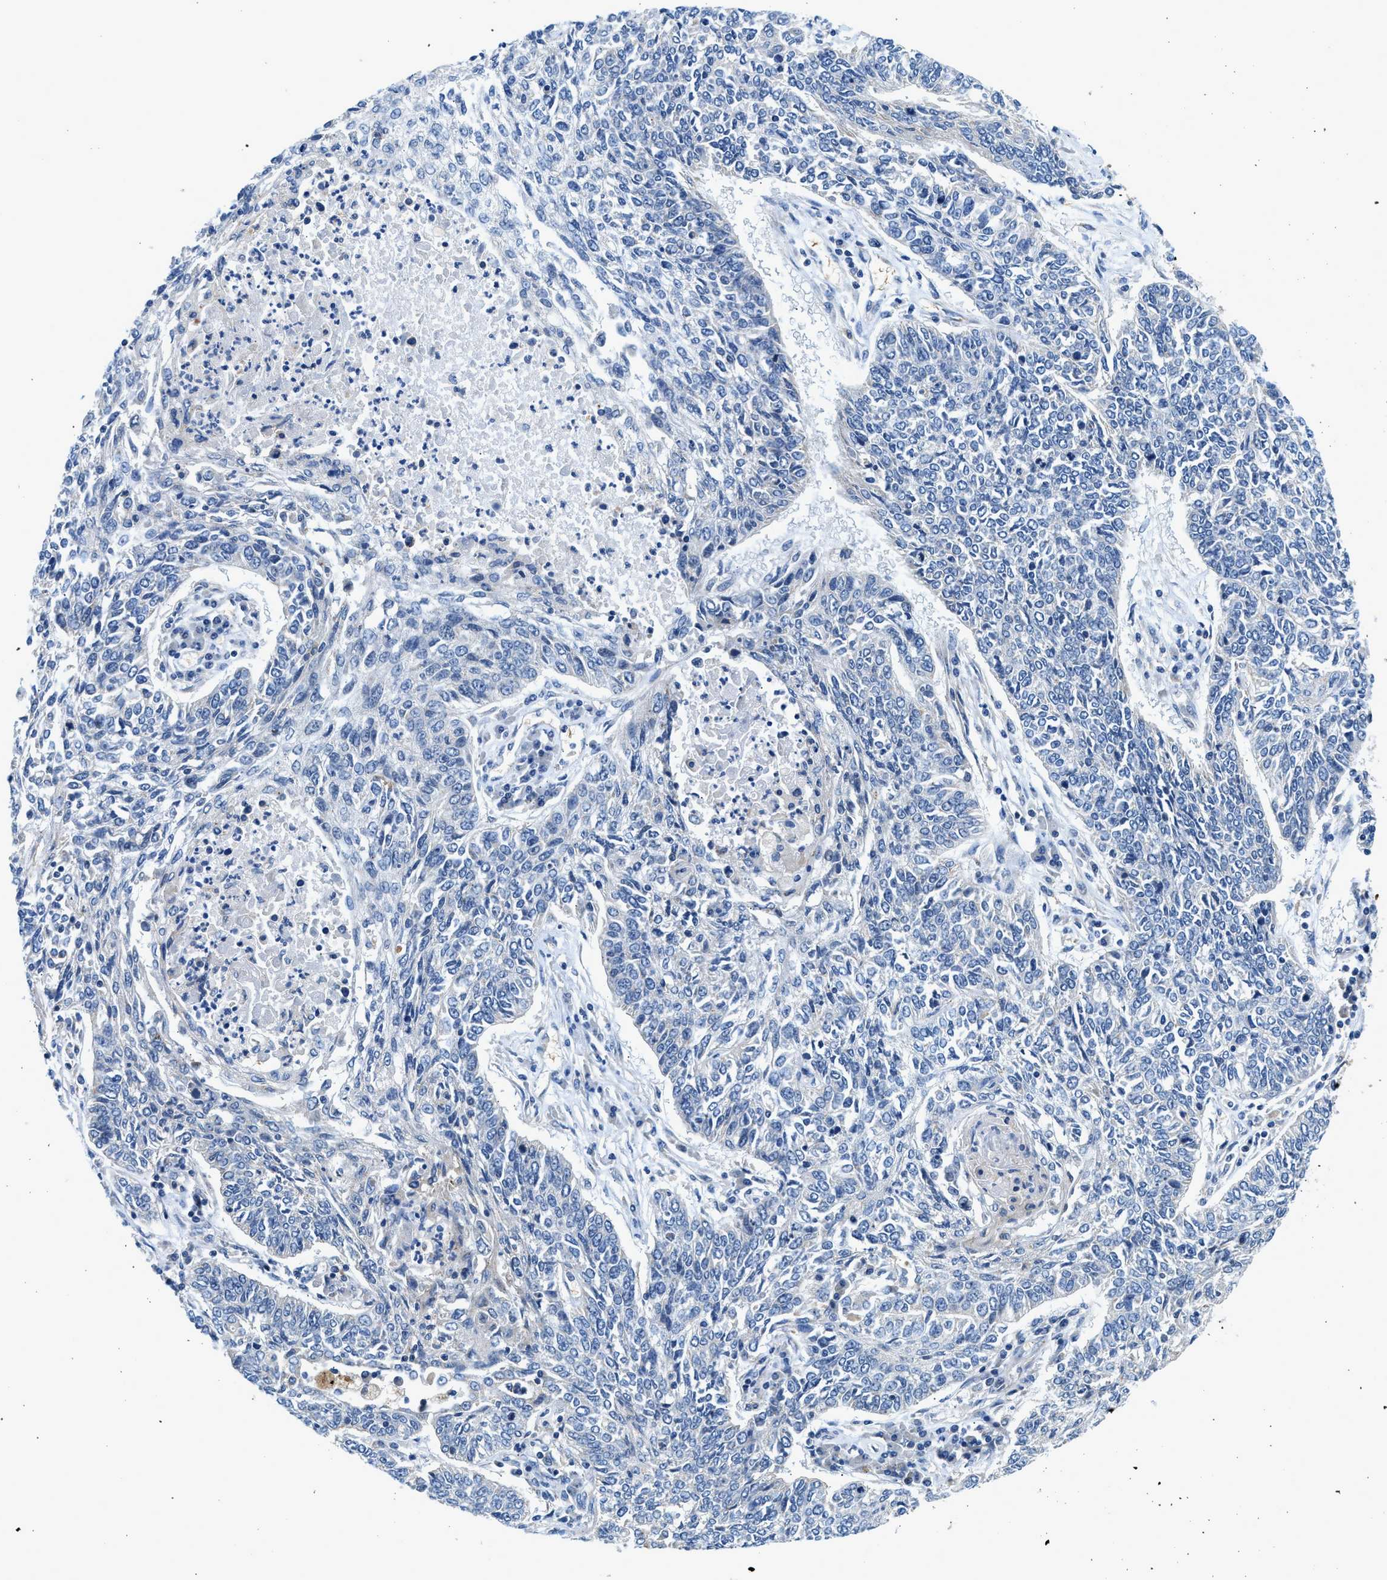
{"staining": {"intensity": "negative", "quantity": "none", "location": "none"}, "tissue": "lung cancer", "cell_type": "Tumor cells", "image_type": "cancer", "snomed": [{"axis": "morphology", "description": "Normal tissue, NOS"}, {"axis": "morphology", "description": "Squamous cell carcinoma, NOS"}, {"axis": "topography", "description": "Cartilage tissue"}, {"axis": "topography", "description": "Bronchus"}, {"axis": "topography", "description": "Lung"}], "caption": "Human lung squamous cell carcinoma stained for a protein using immunohistochemistry (IHC) shows no staining in tumor cells.", "gene": "LPIN2", "patient": {"sex": "female", "age": 49}}